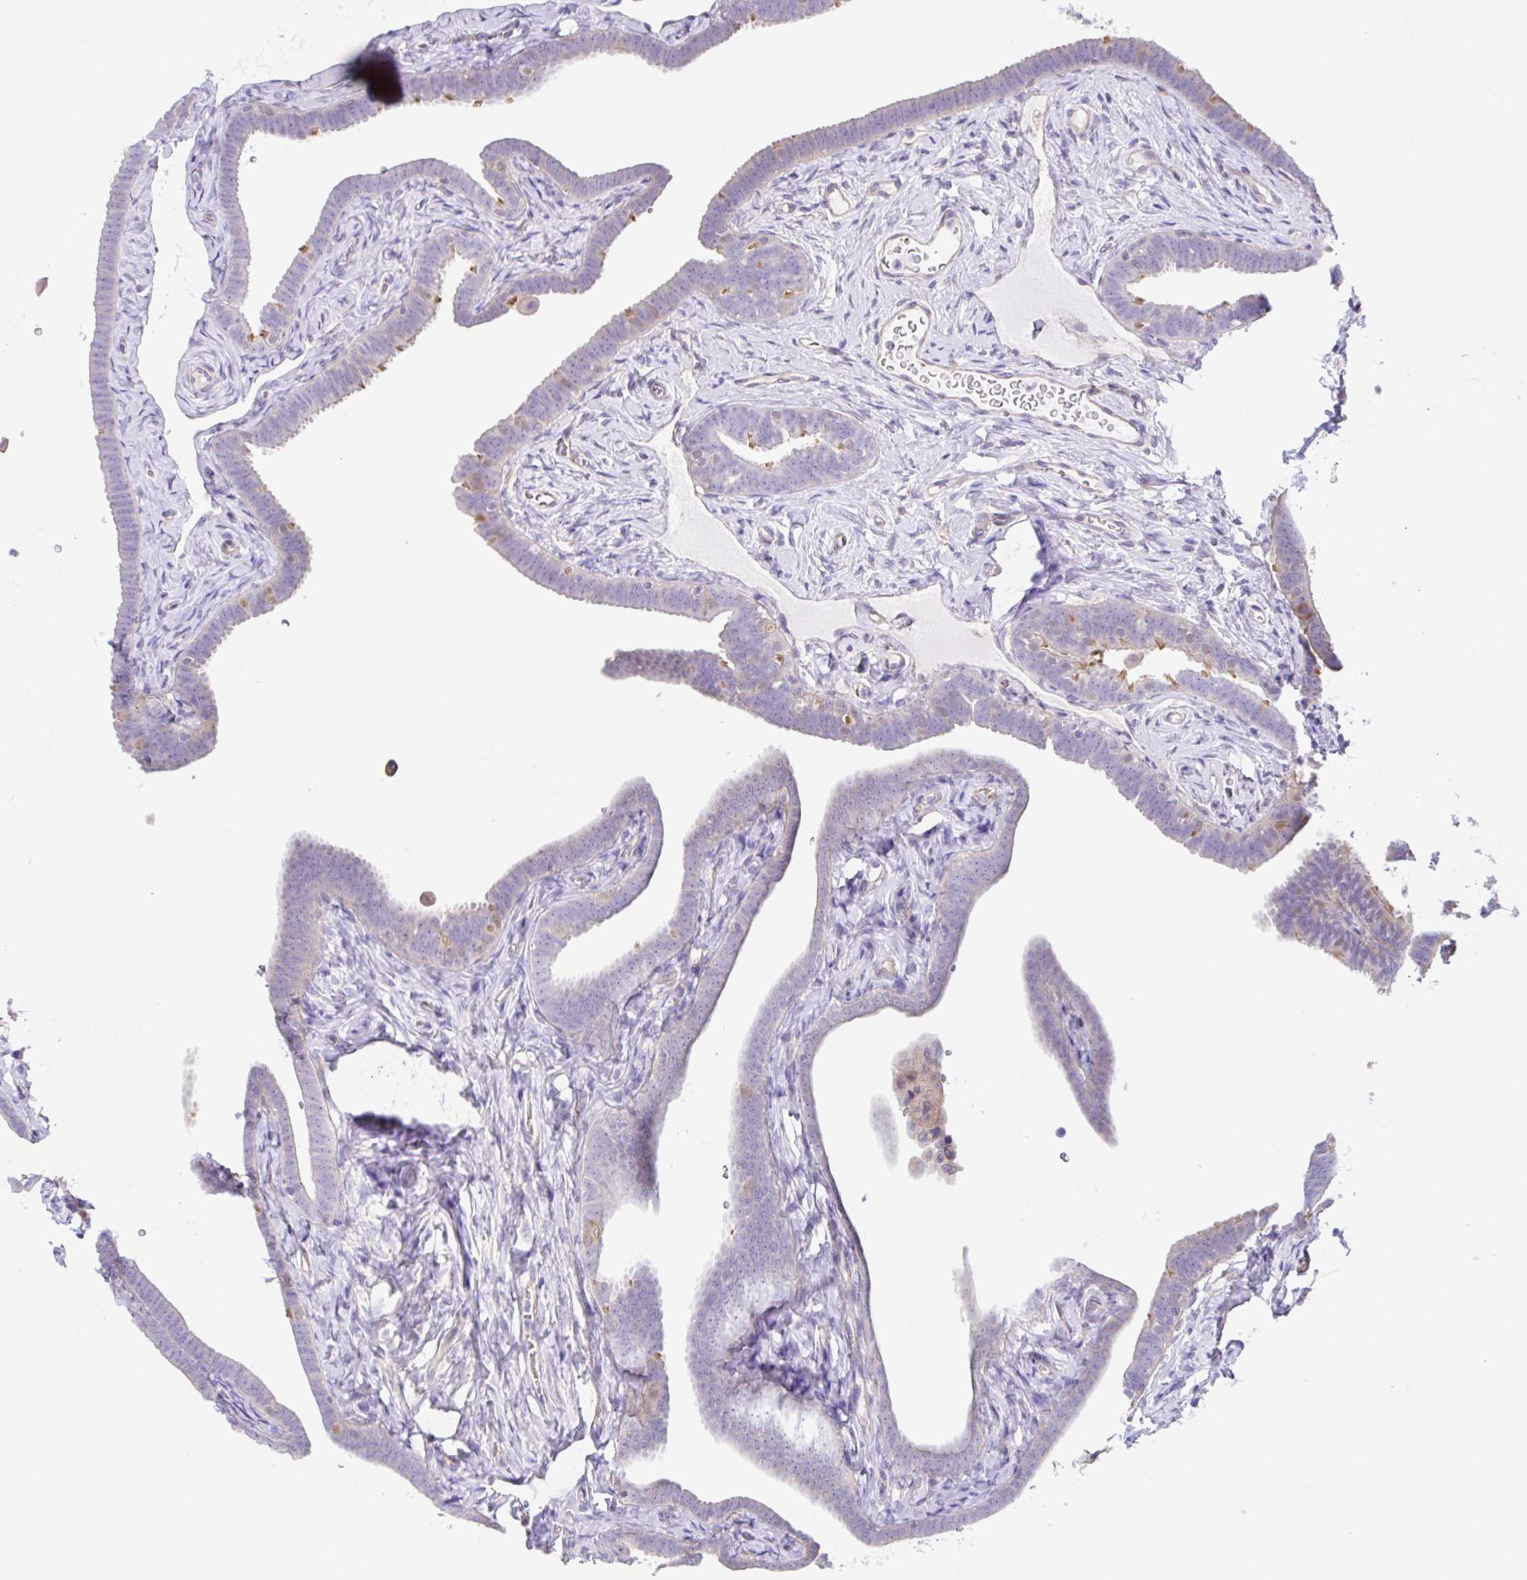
{"staining": {"intensity": "moderate", "quantity": "25%-75%", "location": "cytoplasmic/membranous"}, "tissue": "fallopian tube", "cell_type": "Glandular cells", "image_type": "normal", "snomed": [{"axis": "morphology", "description": "Normal tissue, NOS"}, {"axis": "topography", "description": "Fallopian tube"}], "caption": "Immunohistochemical staining of unremarkable fallopian tube demonstrates medium levels of moderate cytoplasmic/membranous expression in approximately 25%-75% of glandular cells.", "gene": "PLCD4", "patient": {"sex": "female", "age": 69}}